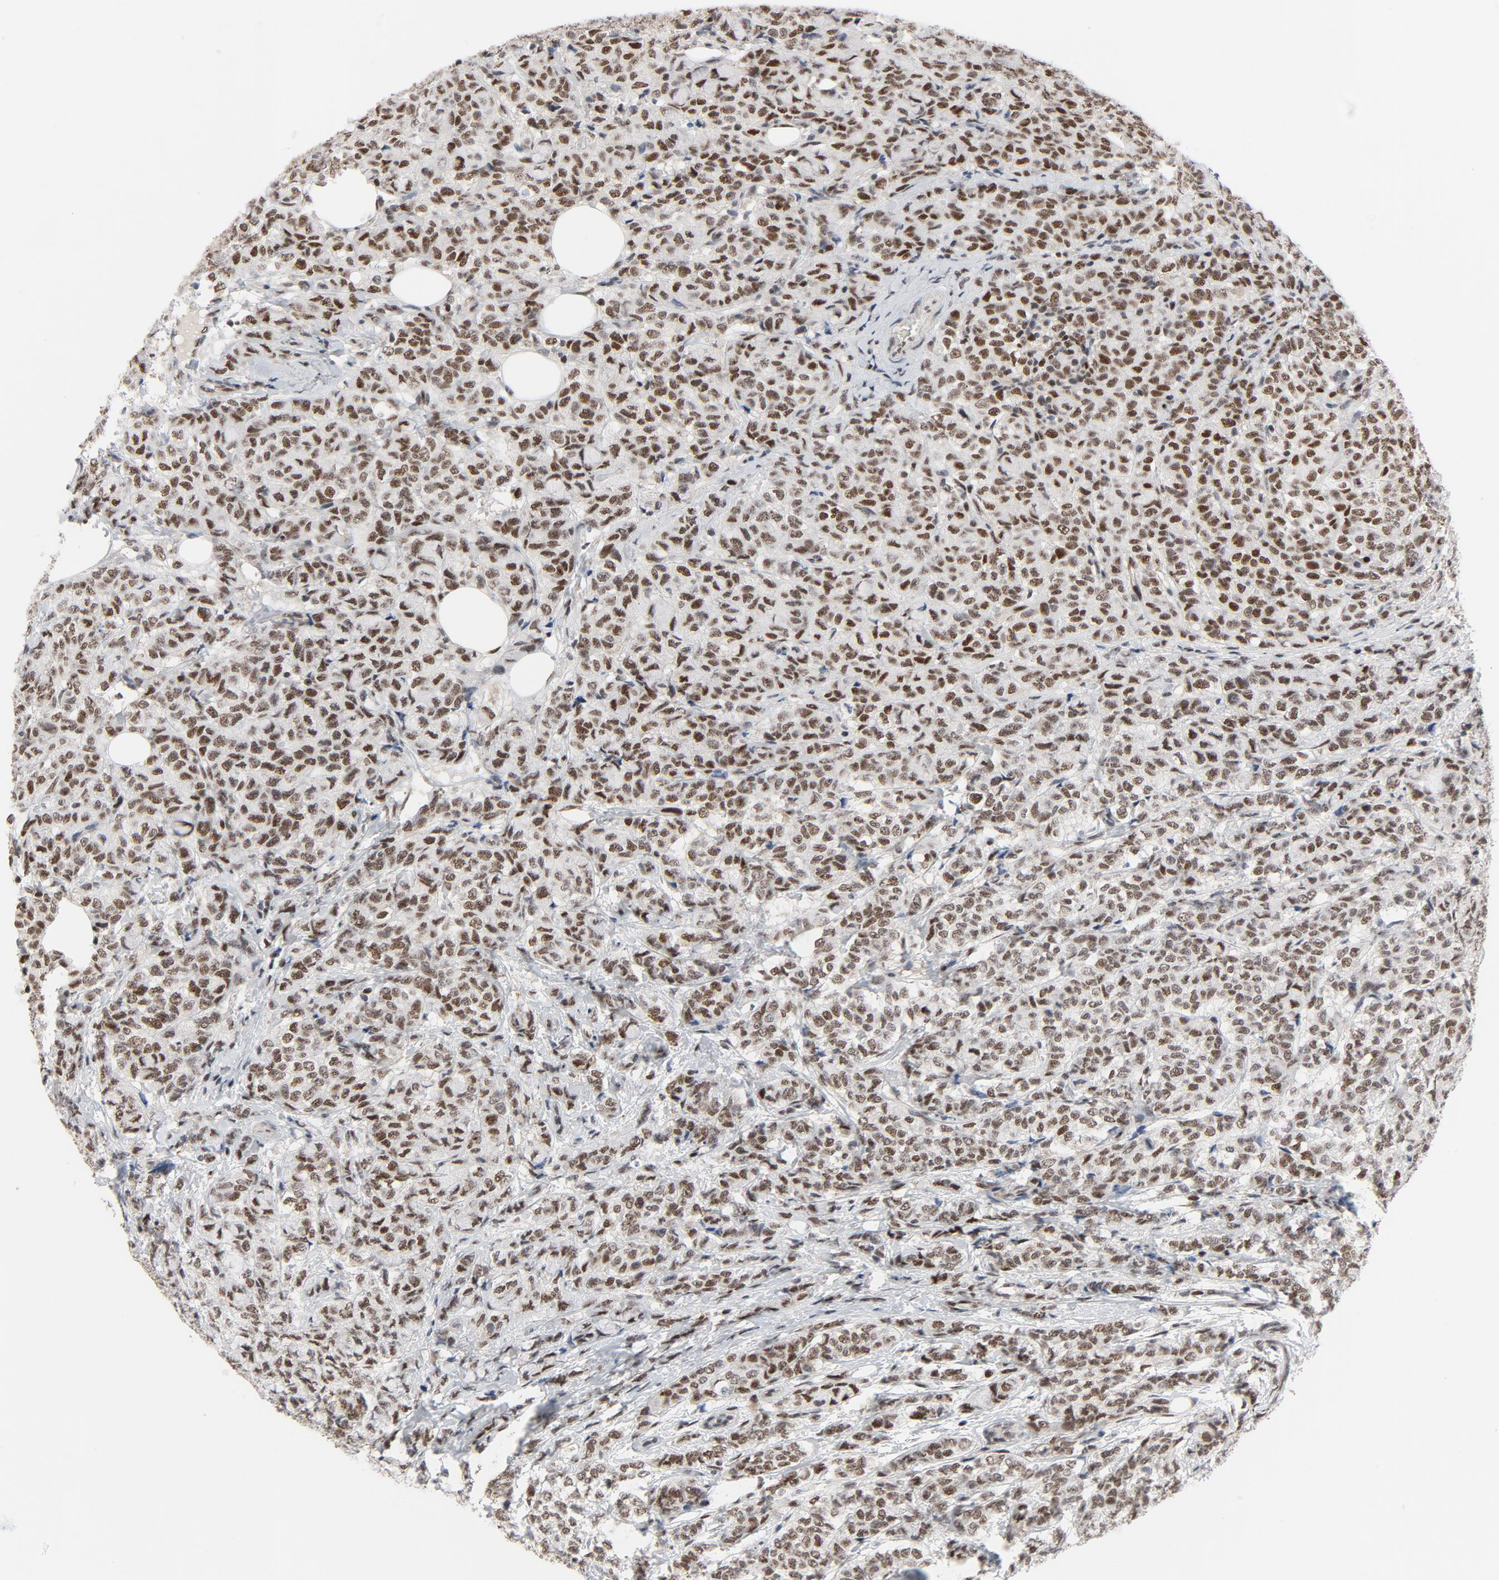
{"staining": {"intensity": "moderate", "quantity": ">75%", "location": "nuclear"}, "tissue": "breast cancer", "cell_type": "Tumor cells", "image_type": "cancer", "snomed": [{"axis": "morphology", "description": "Lobular carcinoma"}, {"axis": "topography", "description": "Breast"}], "caption": "Immunohistochemical staining of human lobular carcinoma (breast) displays medium levels of moderate nuclear protein expression in approximately >75% of tumor cells.", "gene": "JMJD6", "patient": {"sex": "female", "age": 60}}